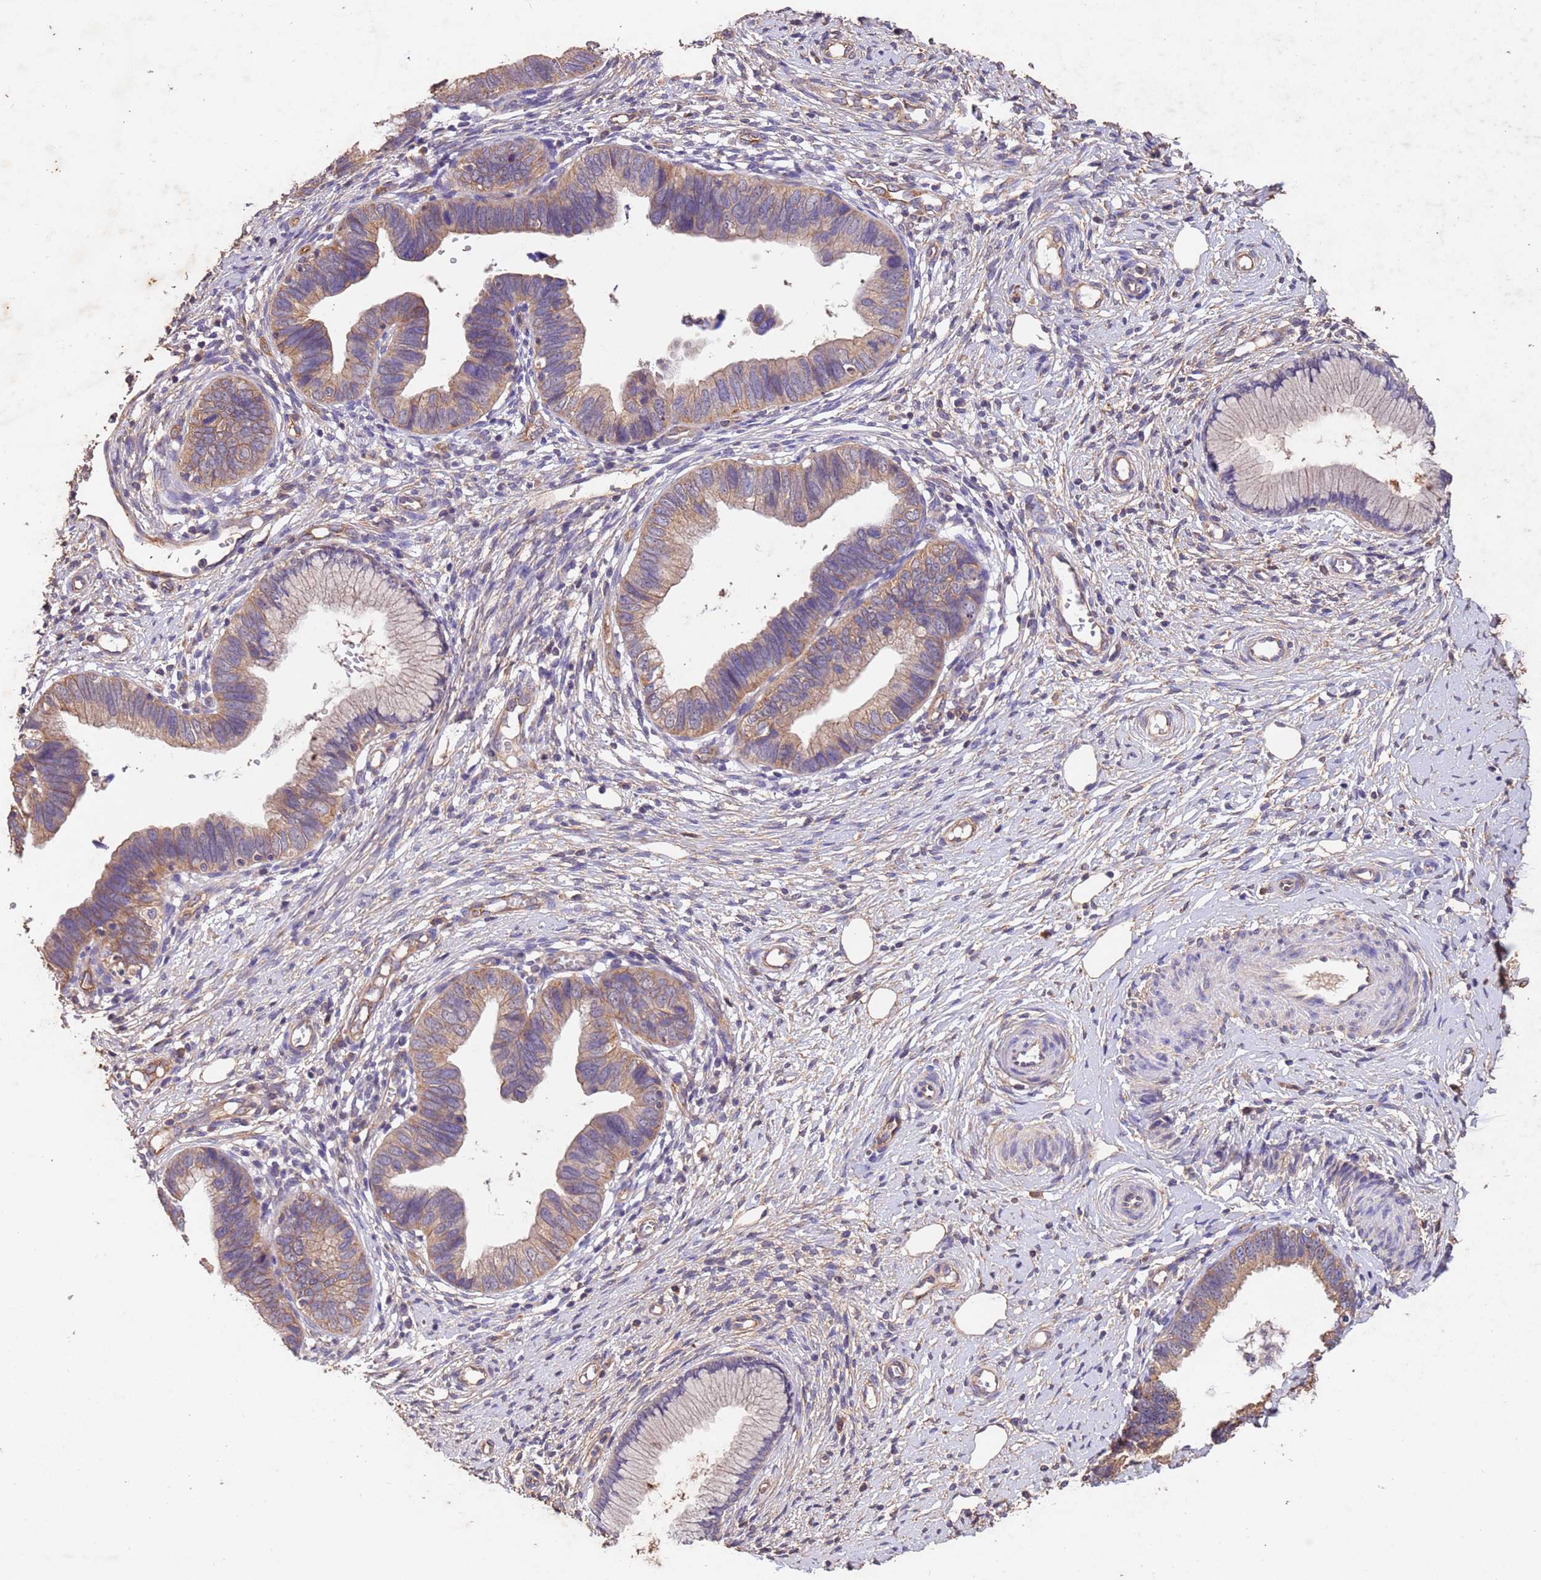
{"staining": {"intensity": "moderate", "quantity": ">75%", "location": "cytoplasmic/membranous"}, "tissue": "cervical cancer", "cell_type": "Tumor cells", "image_type": "cancer", "snomed": [{"axis": "morphology", "description": "Adenocarcinoma, NOS"}, {"axis": "topography", "description": "Cervix"}], "caption": "Tumor cells show medium levels of moderate cytoplasmic/membranous expression in about >75% of cells in cervical adenocarcinoma.", "gene": "MTX3", "patient": {"sex": "female", "age": 36}}